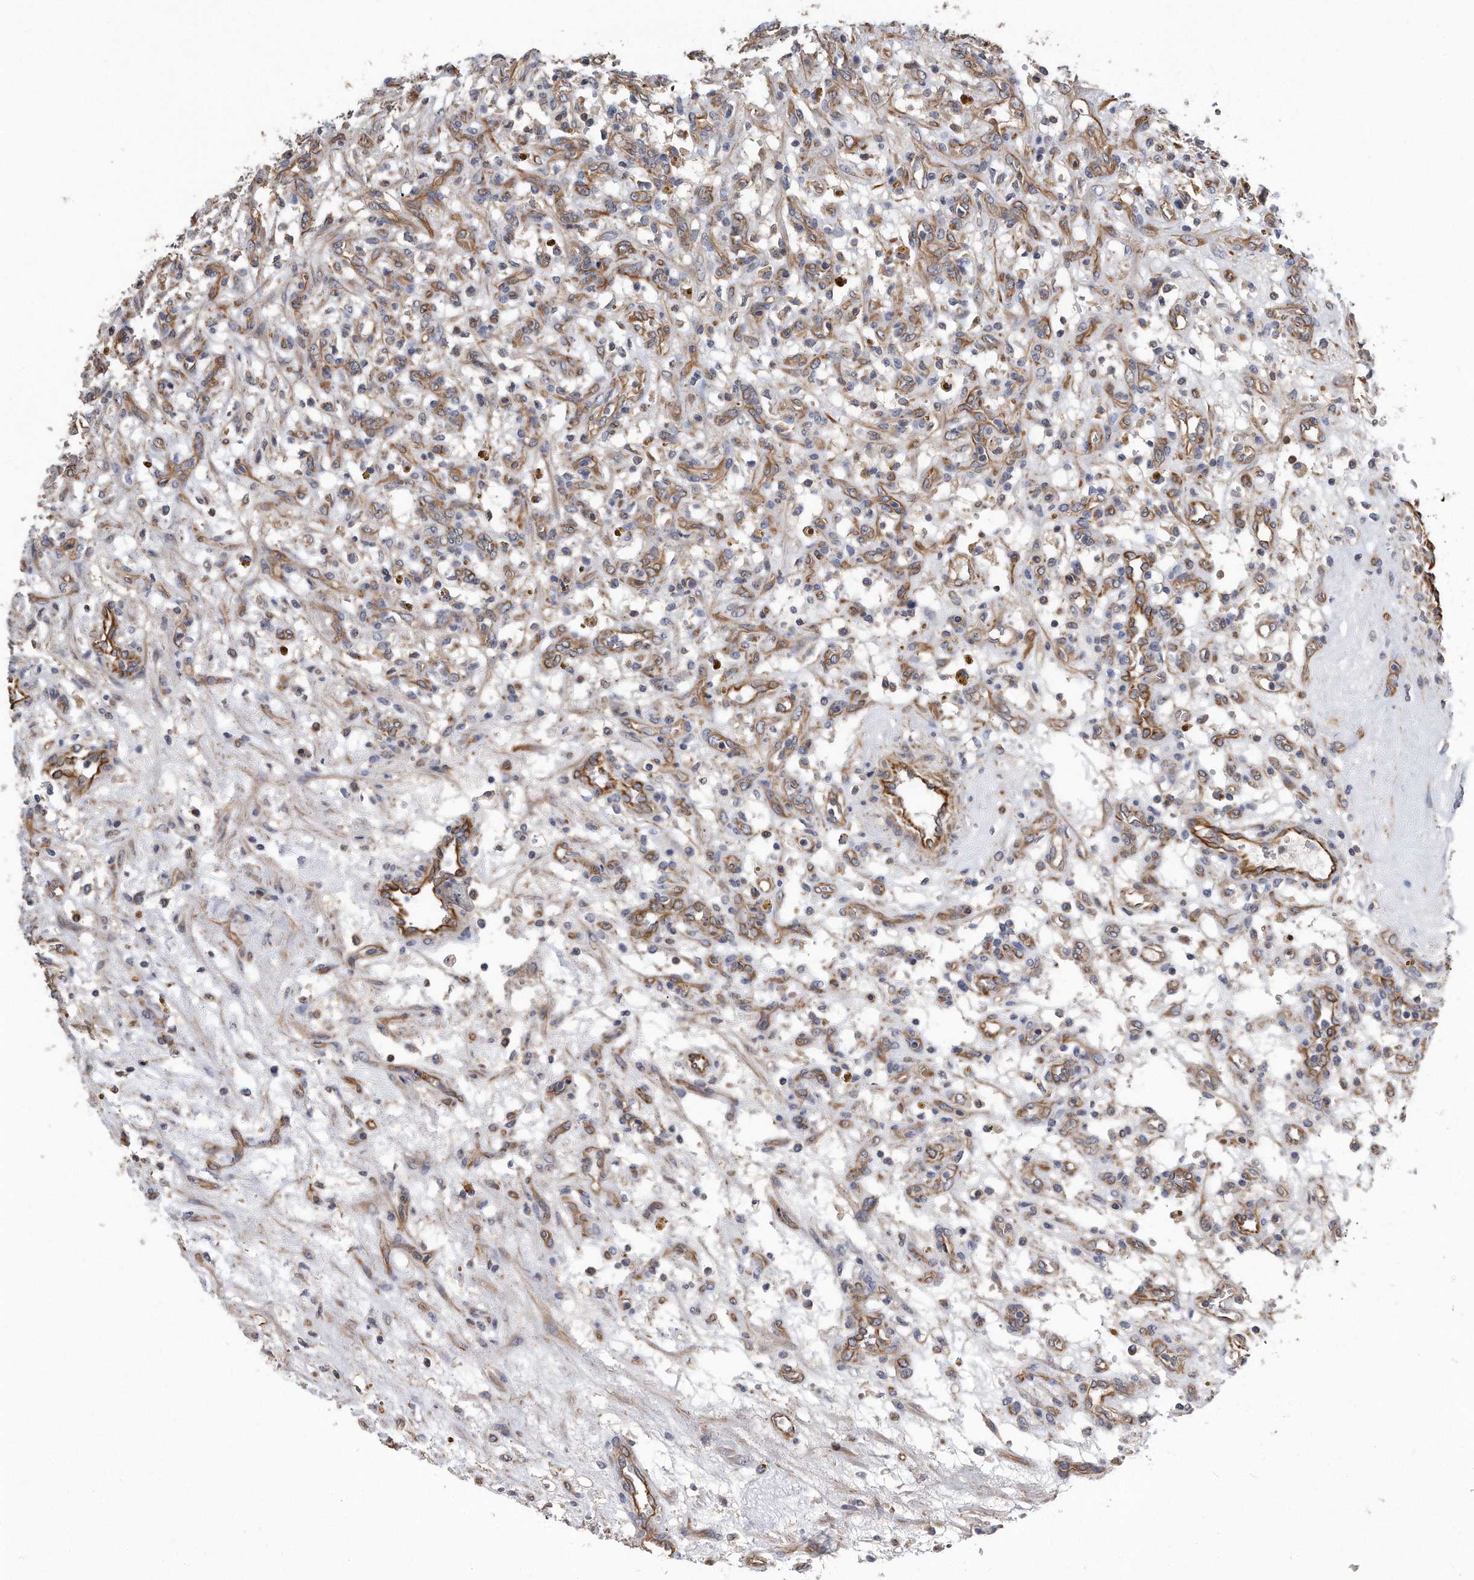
{"staining": {"intensity": "negative", "quantity": "none", "location": "none"}, "tissue": "renal cancer", "cell_type": "Tumor cells", "image_type": "cancer", "snomed": [{"axis": "morphology", "description": "Adenocarcinoma, NOS"}, {"axis": "topography", "description": "Kidney"}], "caption": "Tumor cells show no significant staining in adenocarcinoma (renal).", "gene": "GPC1", "patient": {"sex": "female", "age": 57}}